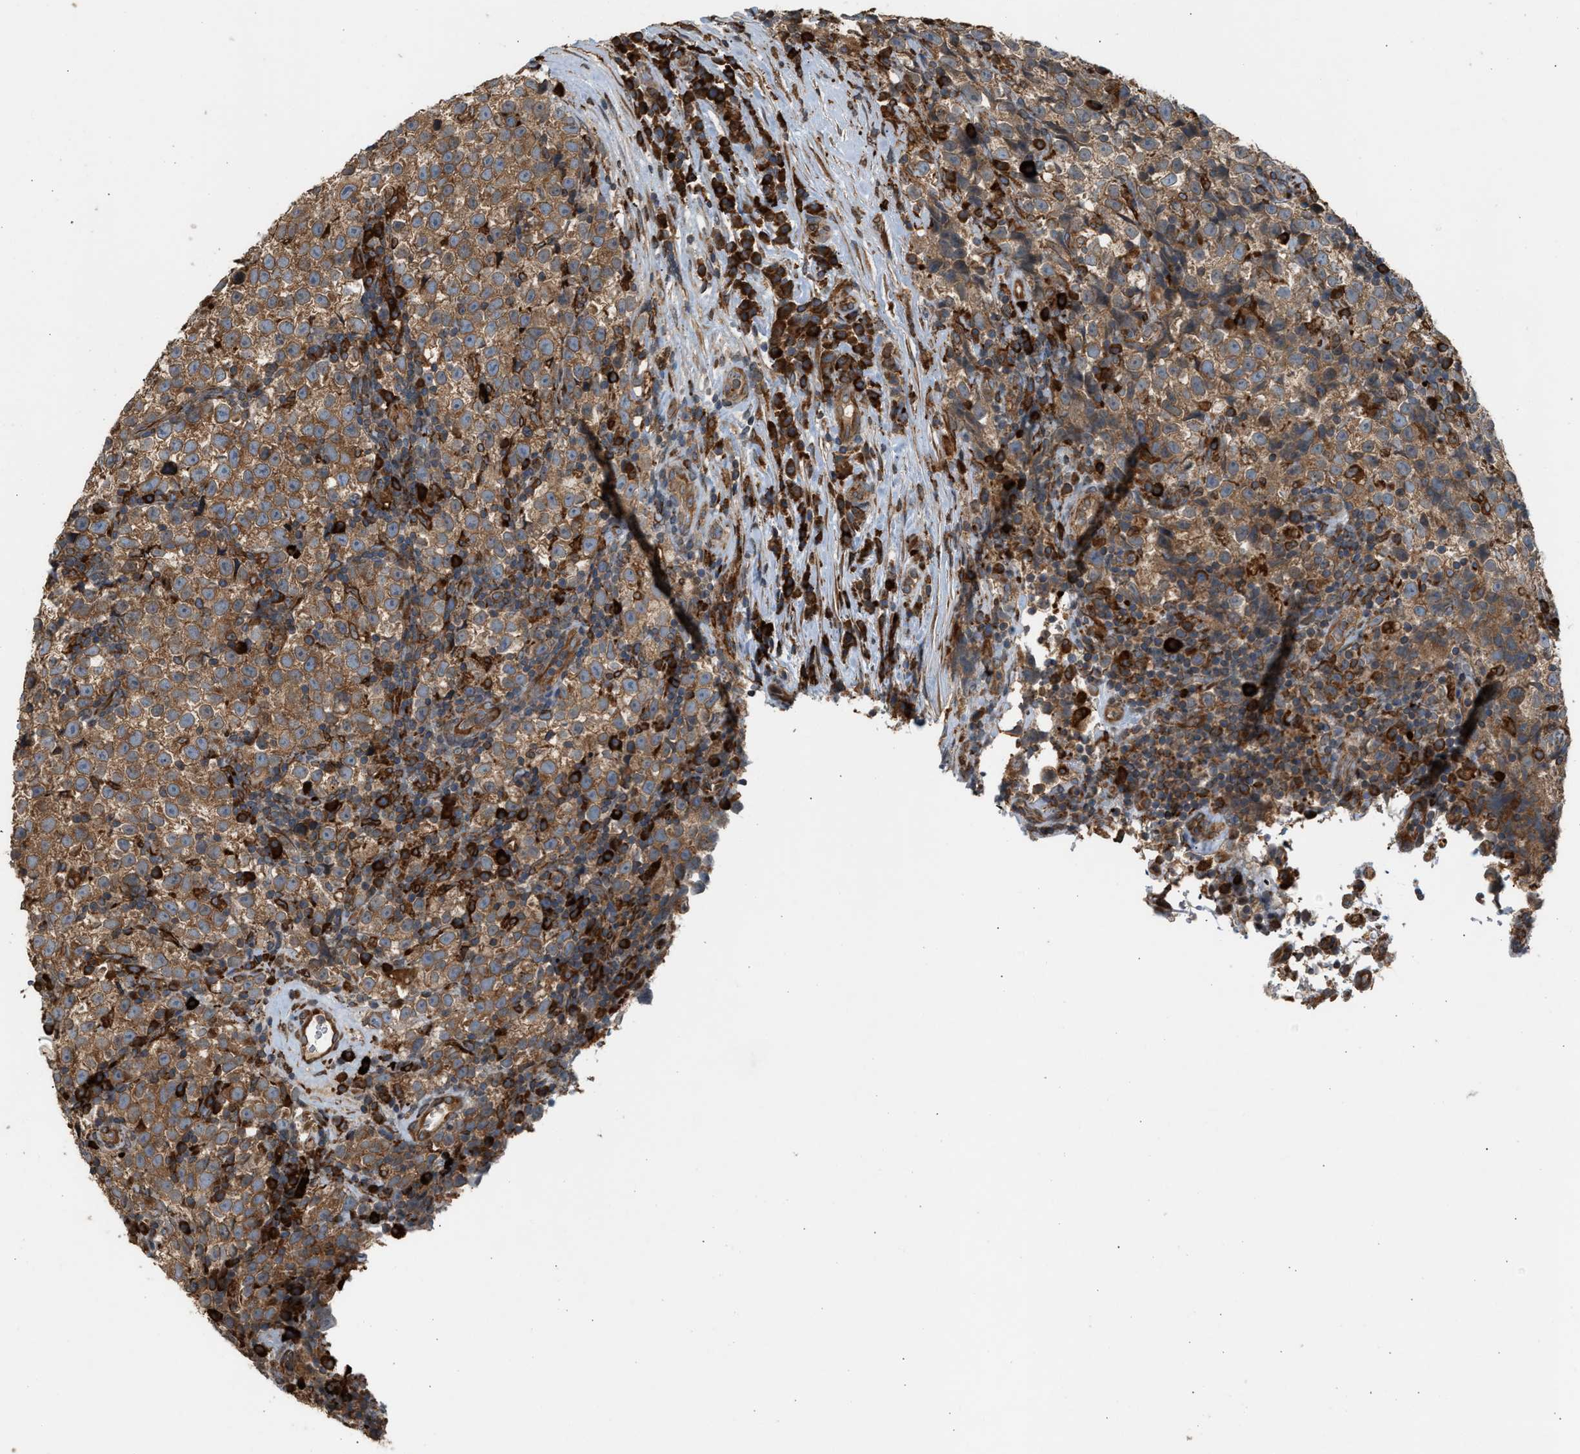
{"staining": {"intensity": "moderate", "quantity": ">75%", "location": "cytoplasmic/membranous"}, "tissue": "testis cancer", "cell_type": "Tumor cells", "image_type": "cancer", "snomed": [{"axis": "morphology", "description": "Normal tissue, NOS"}, {"axis": "morphology", "description": "Seminoma, NOS"}, {"axis": "topography", "description": "Testis"}], "caption": "This micrograph displays IHC staining of human seminoma (testis), with medium moderate cytoplasmic/membranous staining in about >75% of tumor cells.", "gene": "BAIAP2L1", "patient": {"sex": "male", "age": 43}}